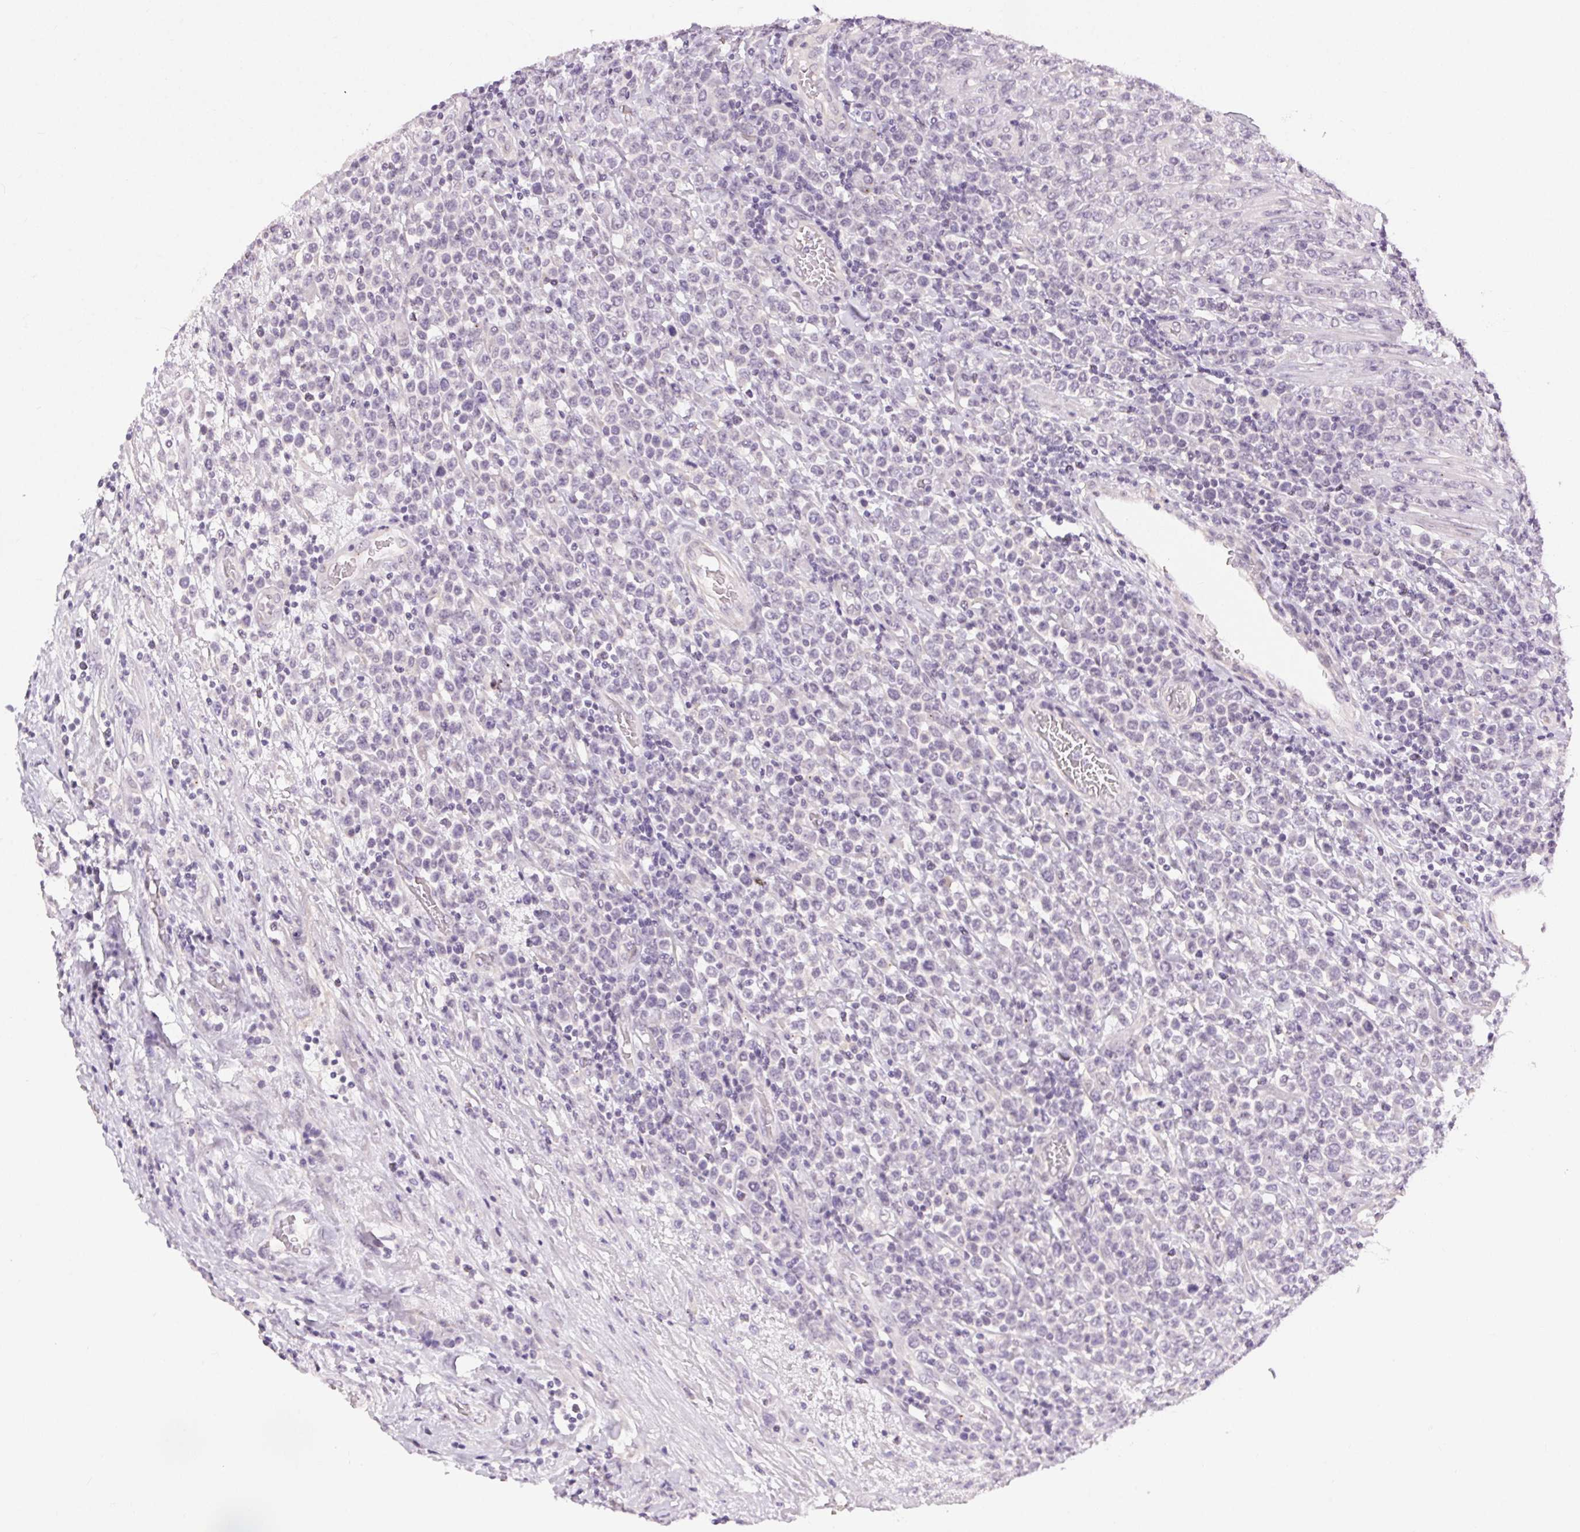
{"staining": {"intensity": "negative", "quantity": "none", "location": "none"}, "tissue": "lymphoma", "cell_type": "Tumor cells", "image_type": "cancer", "snomed": [{"axis": "morphology", "description": "Malignant lymphoma, non-Hodgkin's type, High grade"}, {"axis": "topography", "description": "Soft tissue"}], "caption": "Micrograph shows no significant protein staining in tumor cells of lymphoma.", "gene": "FAM168A", "patient": {"sex": "female", "age": 56}}